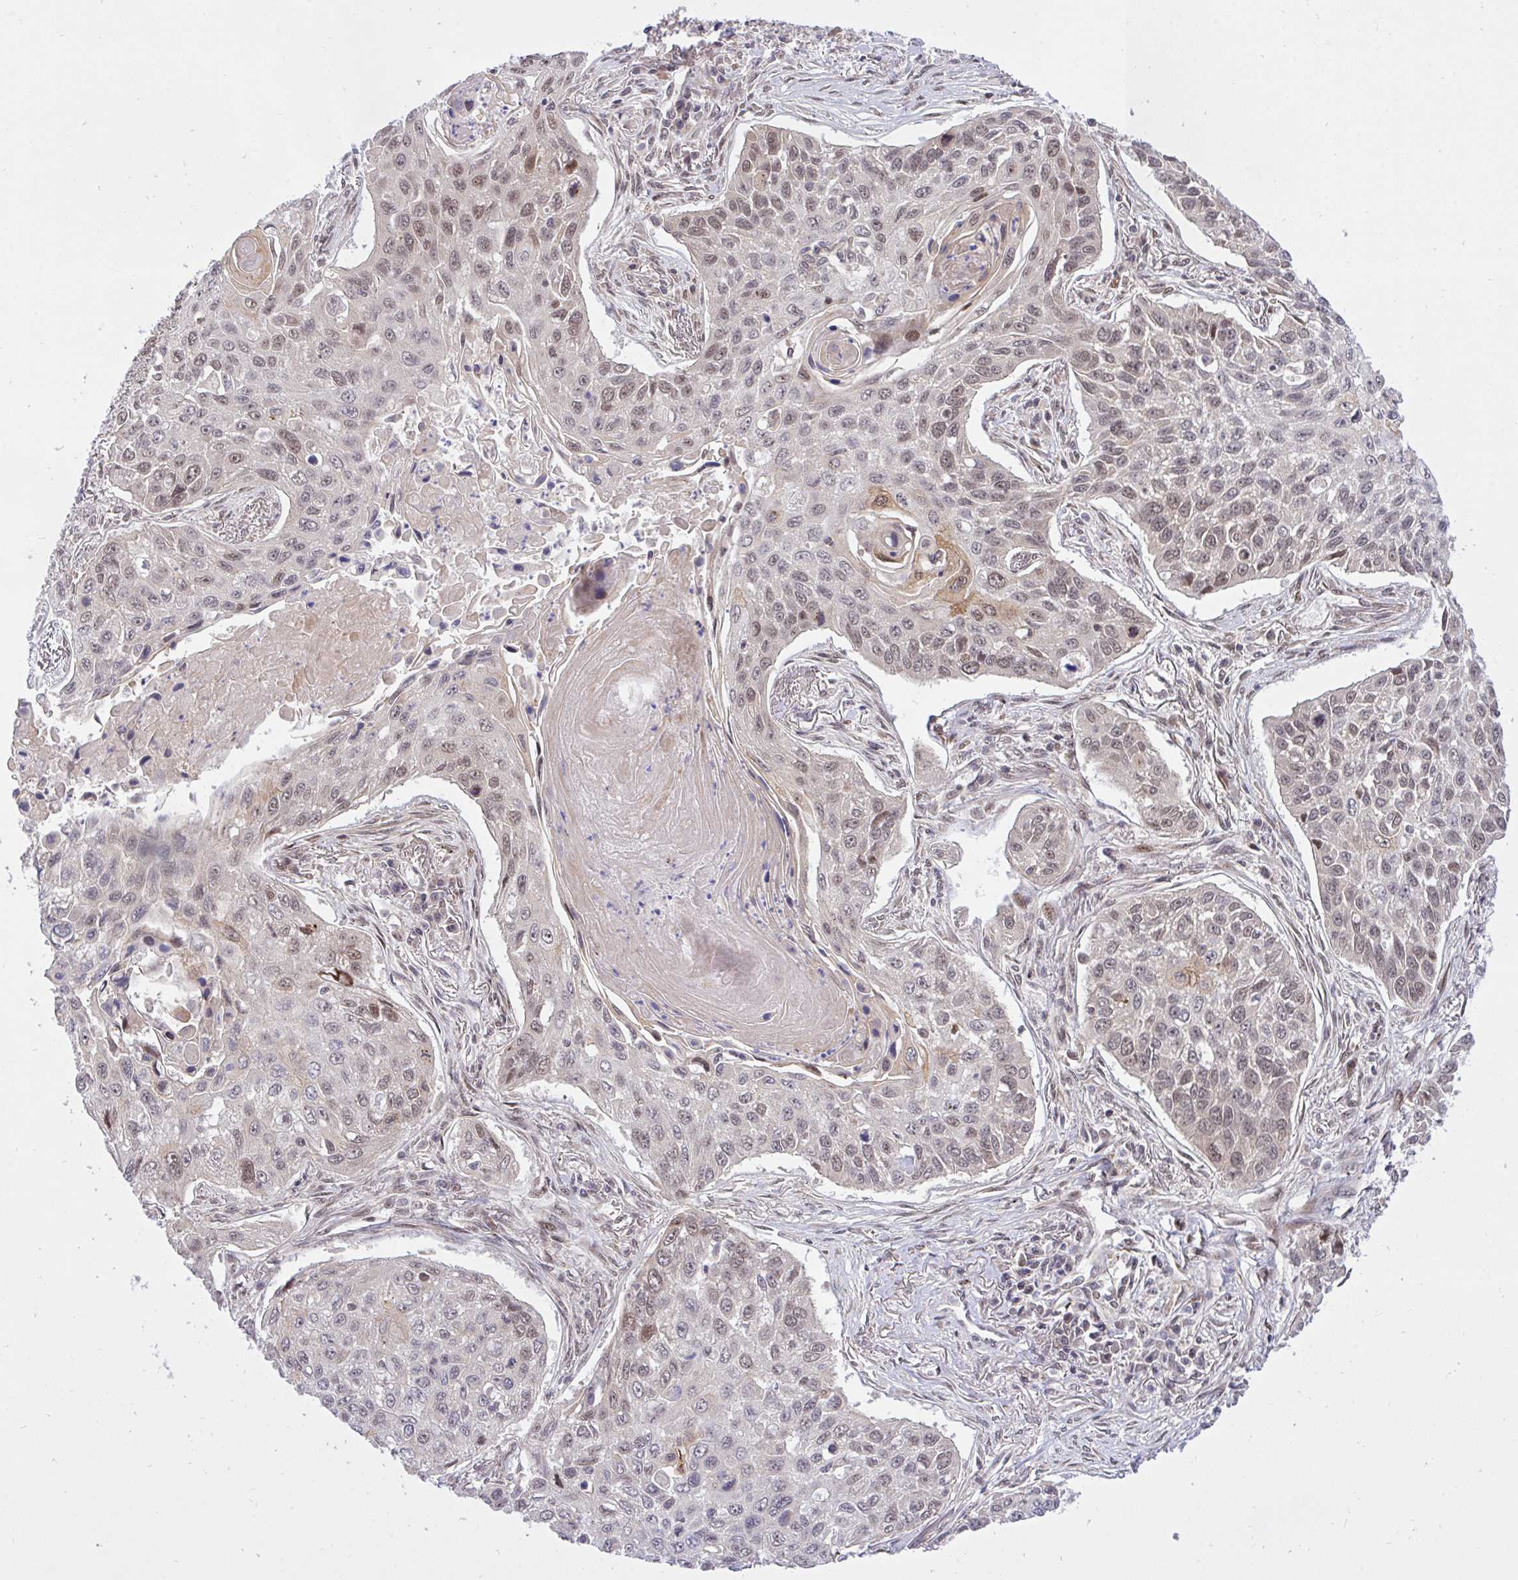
{"staining": {"intensity": "negative", "quantity": "none", "location": "none"}, "tissue": "lung cancer", "cell_type": "Tumor cells", "image_type": "cancer", "snomed": [{"axis": "morphology", "description": "Squamous cell carcinoma, NOS"}, {"axis": "topography", "description": "Lung"}], "caption": "There is no significant positivity in tumor cells of lung cancer. Nuclei are stained in blue.", "gene": "ERI1", "patient": {"sex": "male", "age": 75}}